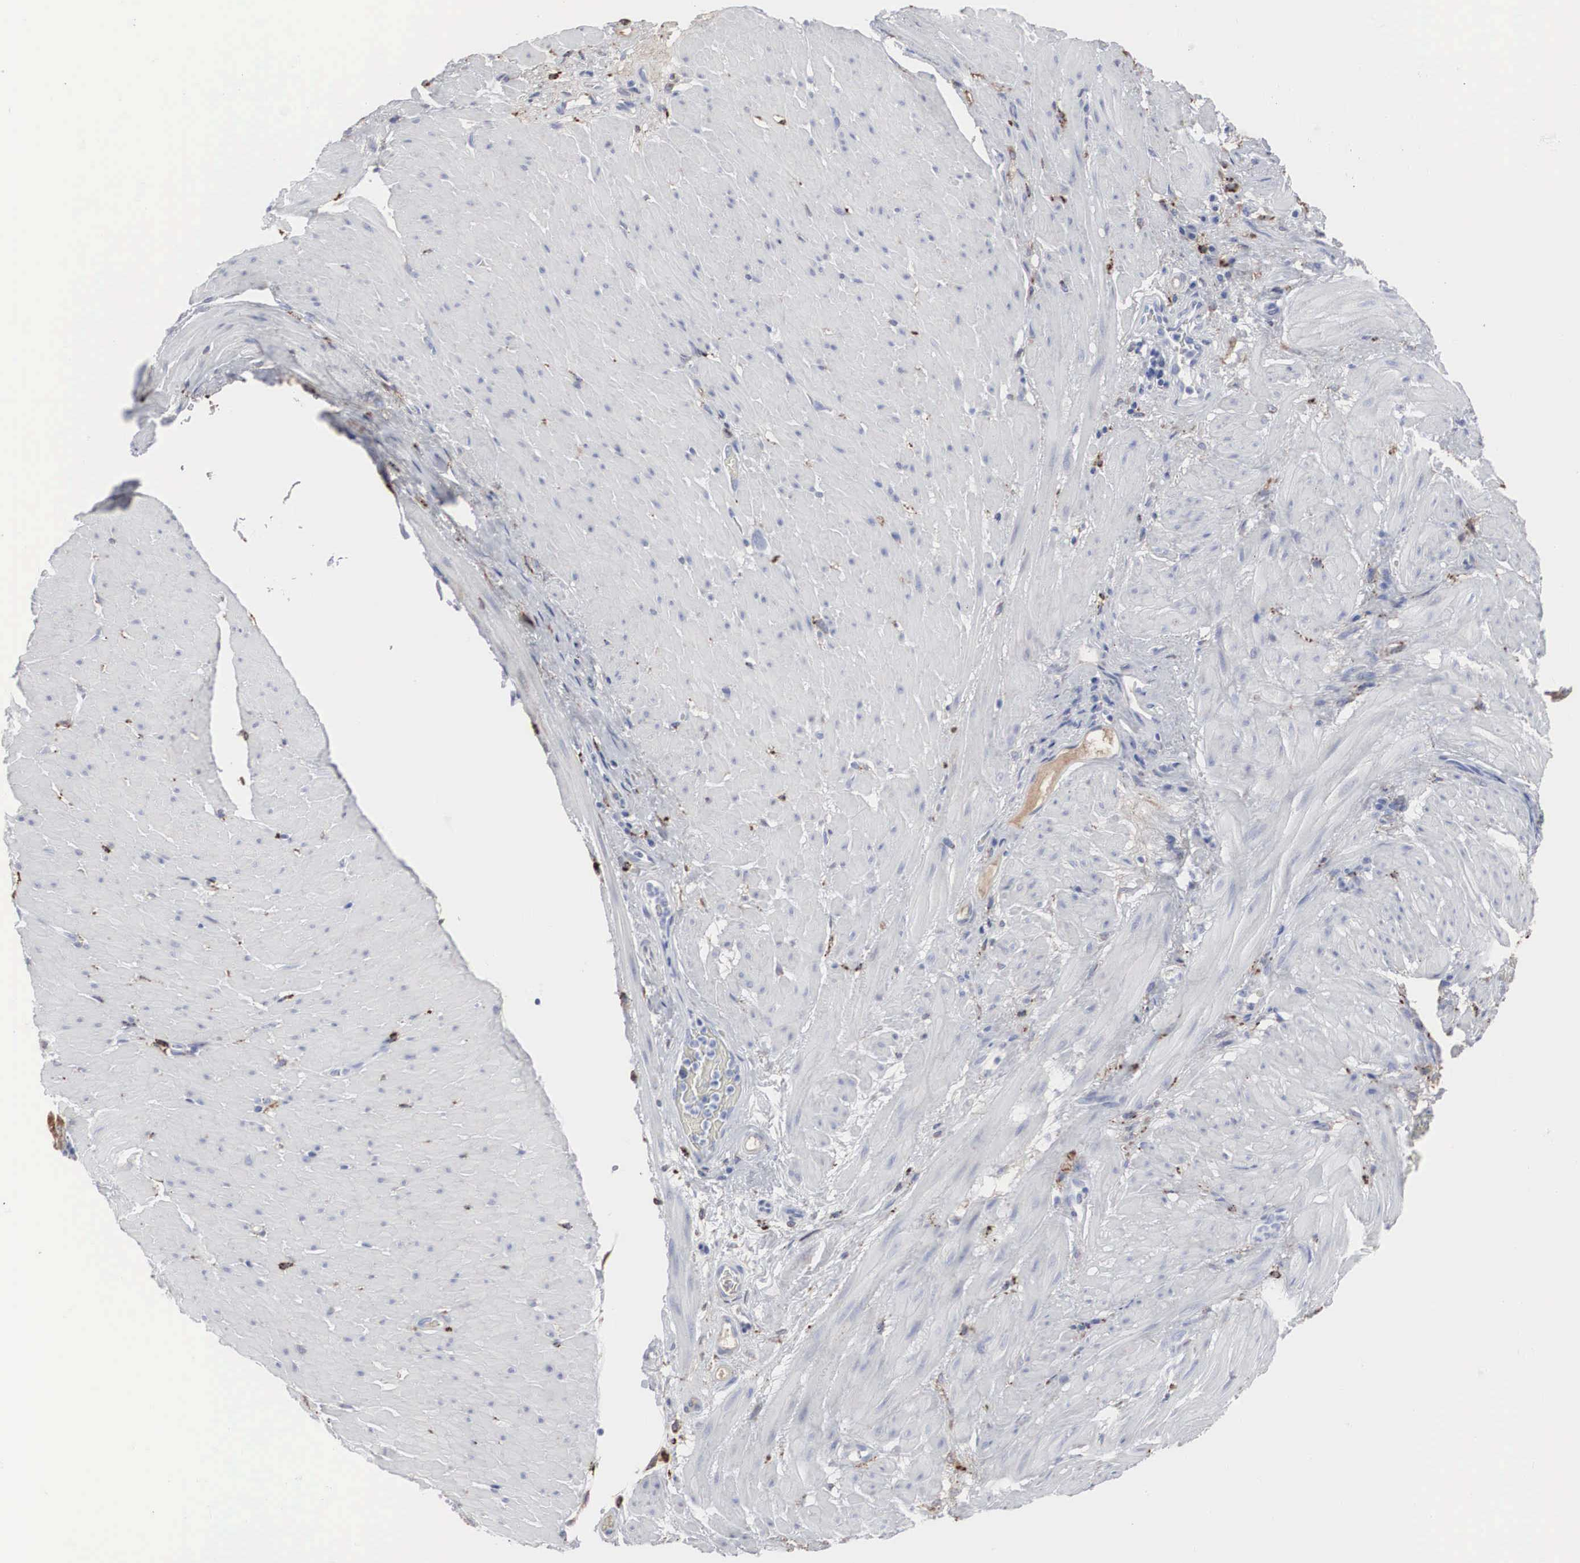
{"staining": {"intensity": "strong", "quantity": ">75%", "location": "cytoplasmic/membranous"}, "tissue": "stomach cancer", "cell_type": "Tumor cells", "image_type": "cancer", "snomed": [{"axis": "morphology", "description": "Adenocarcinoma, NOS"}, {"axis": "topography", "description": "Stomach, lower"}], "caption": "A brown stain labels strong cytoplasmic/membranous positivity of a protein in adenocarcinoma (stomach) tumor cells.", "gene": "LGALS3BP", "patient": {"sex": "male", "age": 88}}